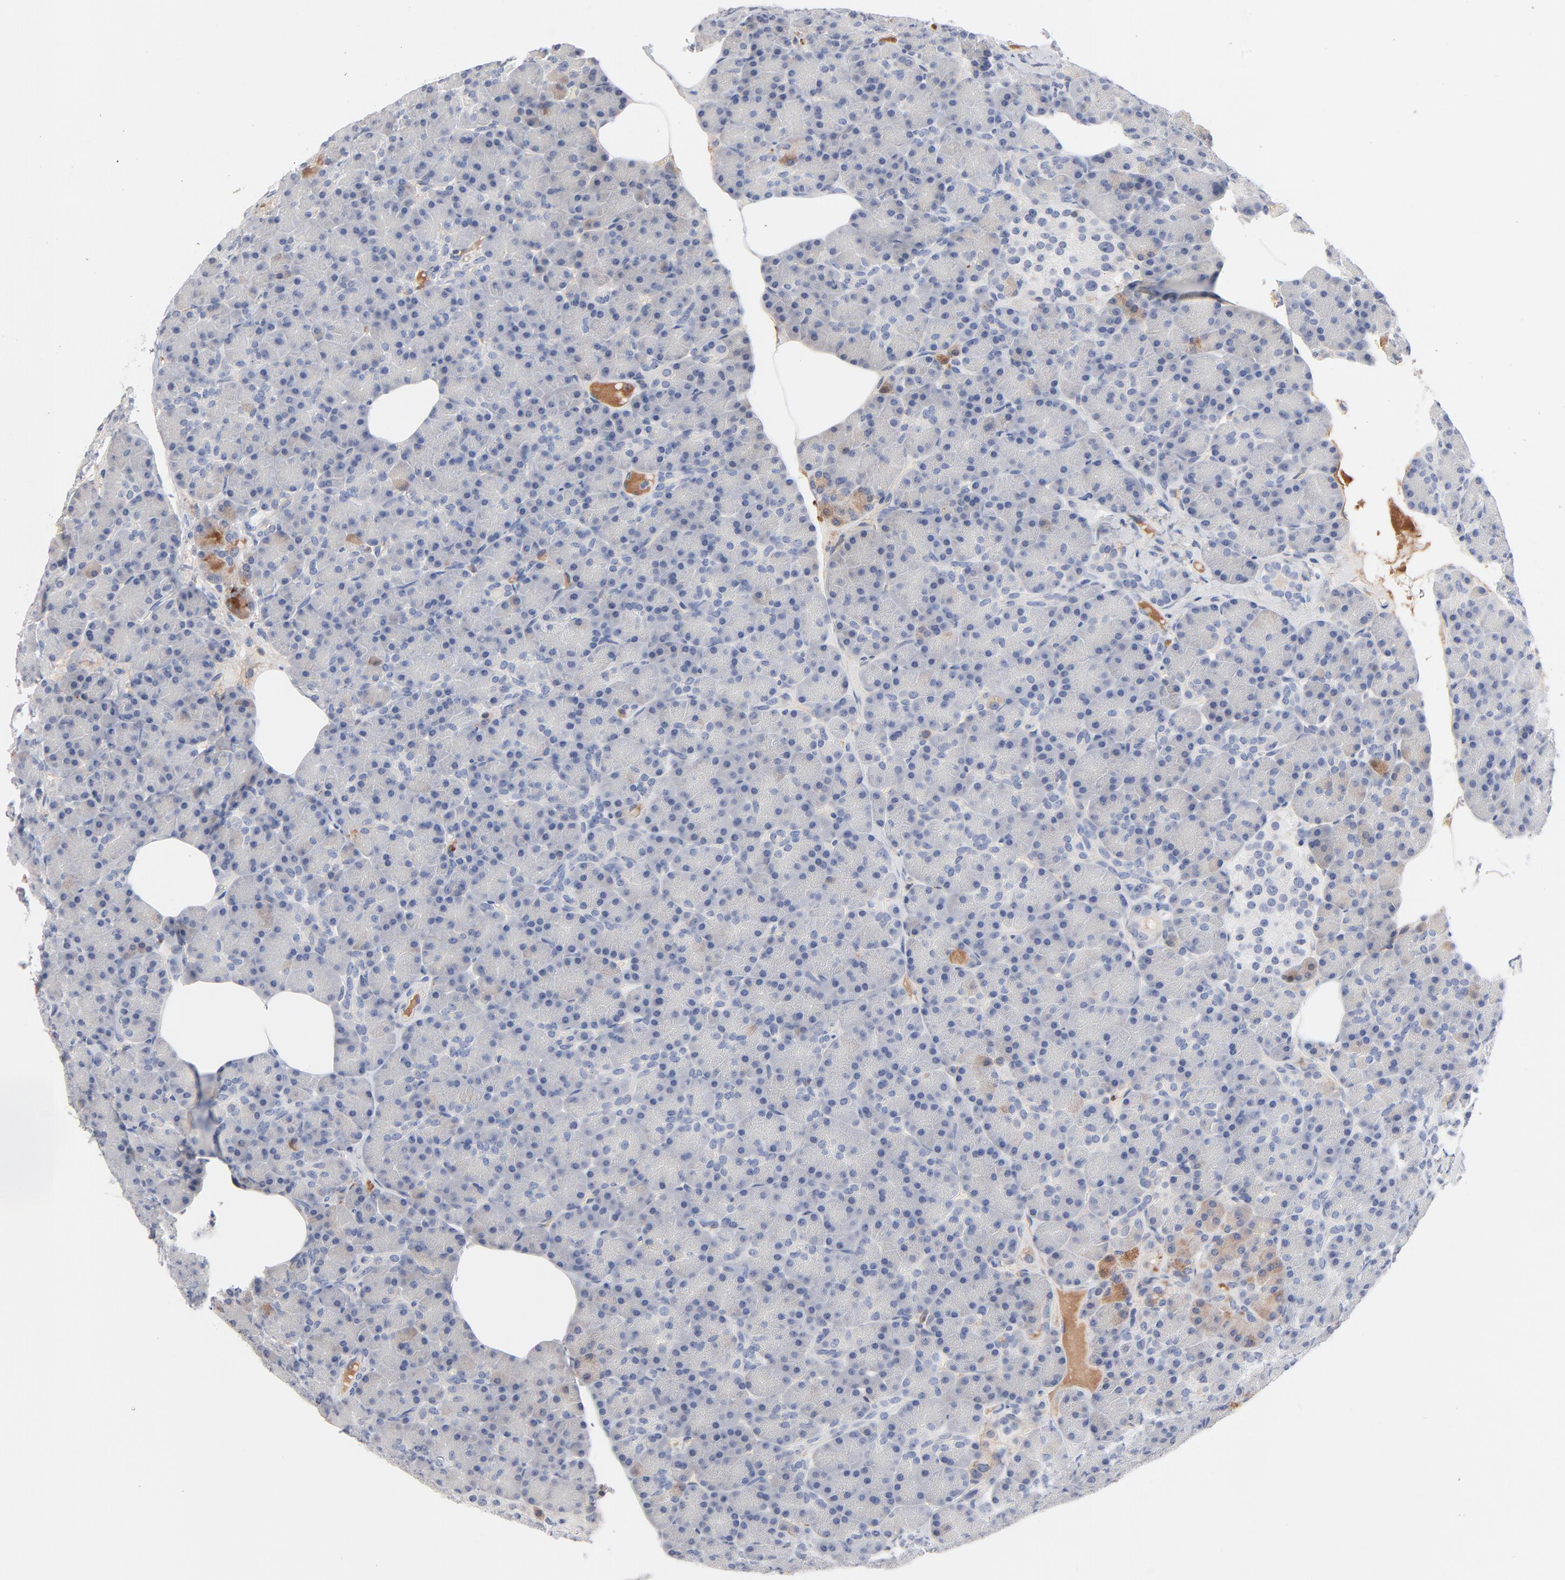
{"staining": {"intensity": "moderate", "quantity": "<25%", "location": "cytoplasmic/membranous"}, "tissue": "pancreas", "cell_type": "Exocrine glandular cells", "image_type": "normal", "snomed": [{"axis": "morphology", "description": "Normal tissue, NOS"}, {"axis": "topography", "description": "Pancreas"}], "caption": "Immunohistochemical staining of unremarkable pancreas demonstrates <25% levels of moderate cytoplasmic/membranous protein expression in about <25% of exocrine glandular cells. Using DAB (brown) and hematoxylin (blue) stains, captured at high magnification using brightfield microscopy.", "gene": "SERPINA4", "patient": {"sex": "female", "age": 43}}